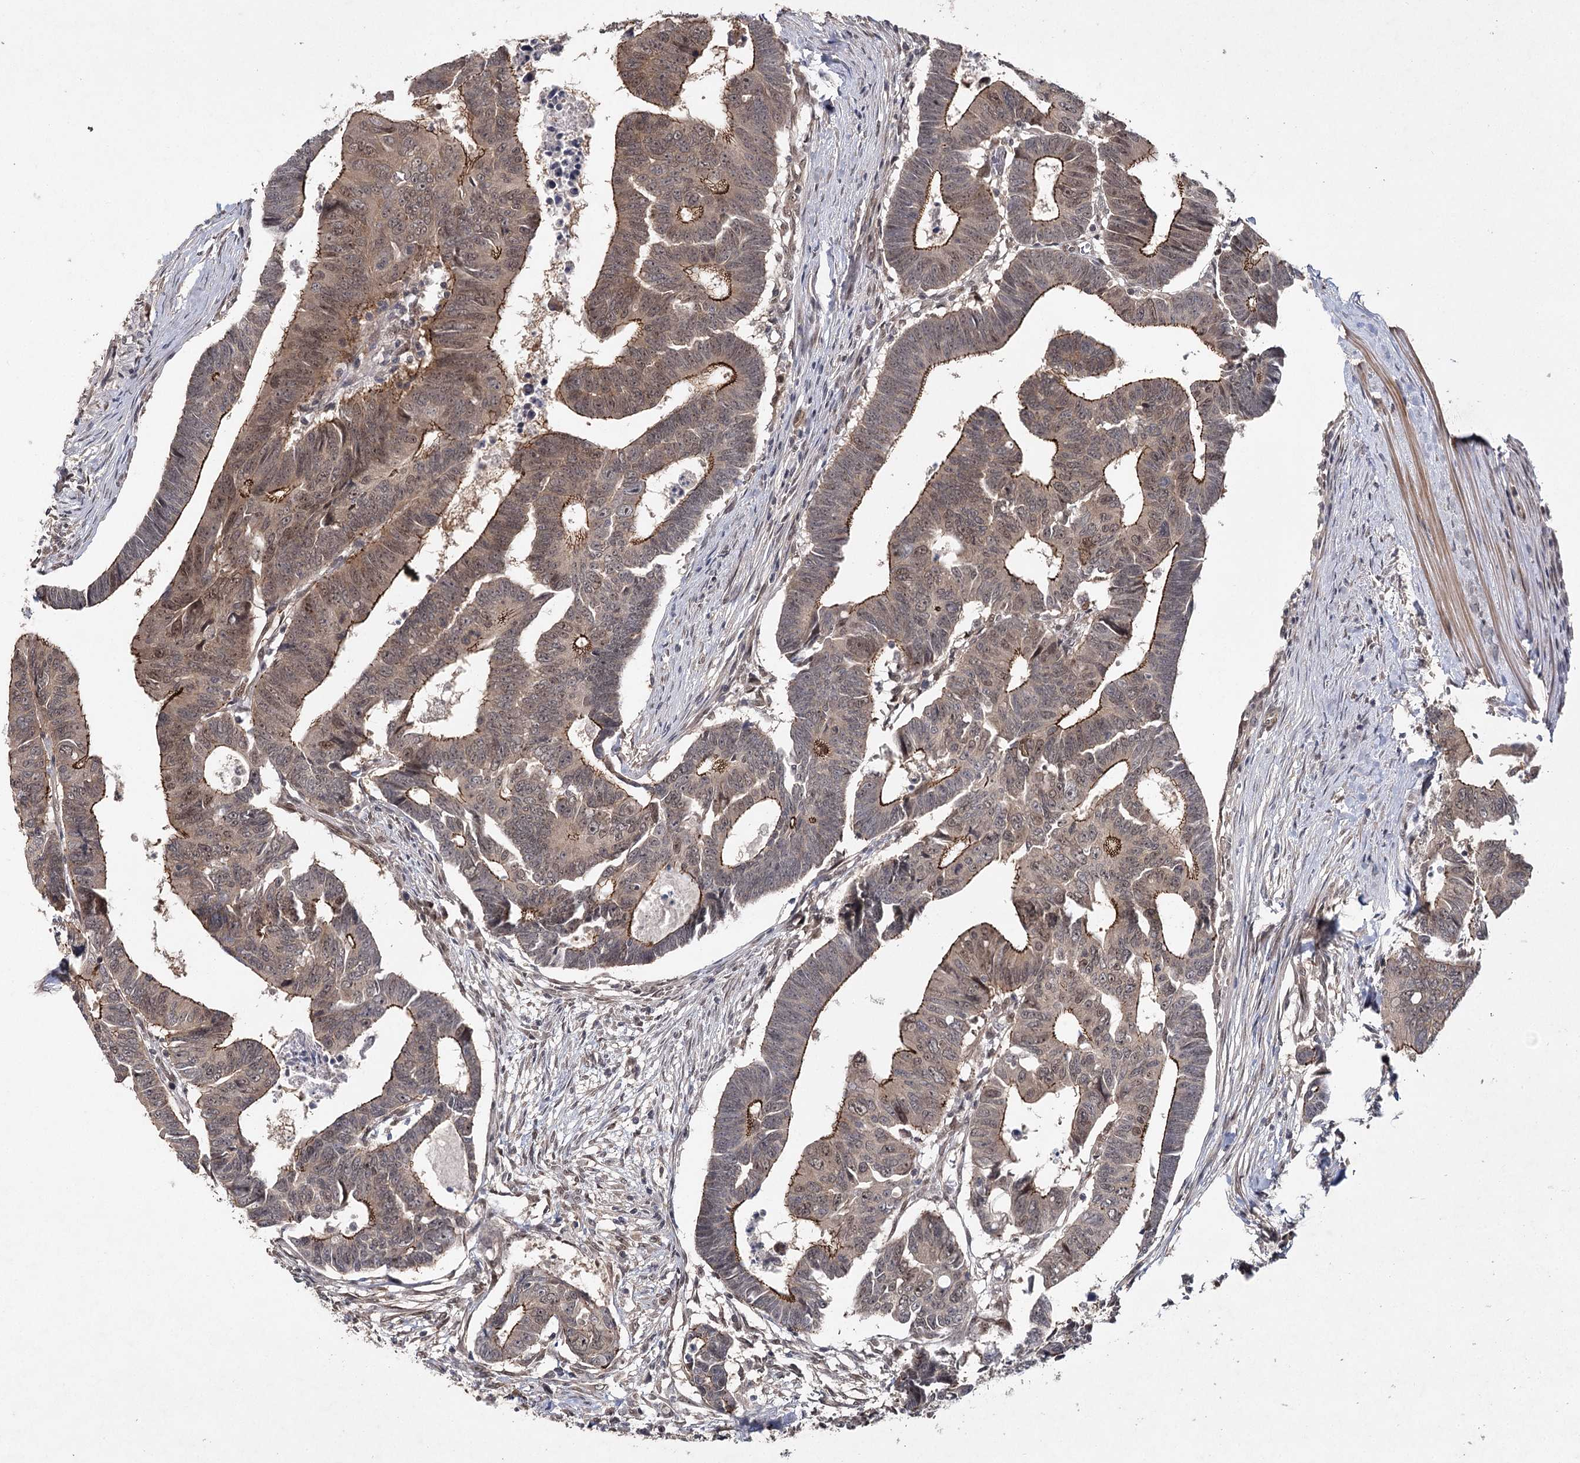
{"staining": {"intensity": "moderate", "quantity": ">75%", "location": "cytoplasmic/membranous,nuclear"}, "tissue": "colorectal cancer", "cell_type": "Tumor cells", "image_type": "cancer", "snomed": [{"axis": "morphology", "description": "Adenocarcinoma, NOS"}, {"axis": "topography", "description": "Rectum"}], "caption": "Colorectal cancer (adenocarcinoma) was stained to show a protein in brown. There is medium levels of moderate cytoplasmic/membranous and nuclear positivity in about >75% of tumor cells. Nuclei are stained in blue.", "gene": "DCUN1D4", "patient": {"sex": "female", "age": 65}}